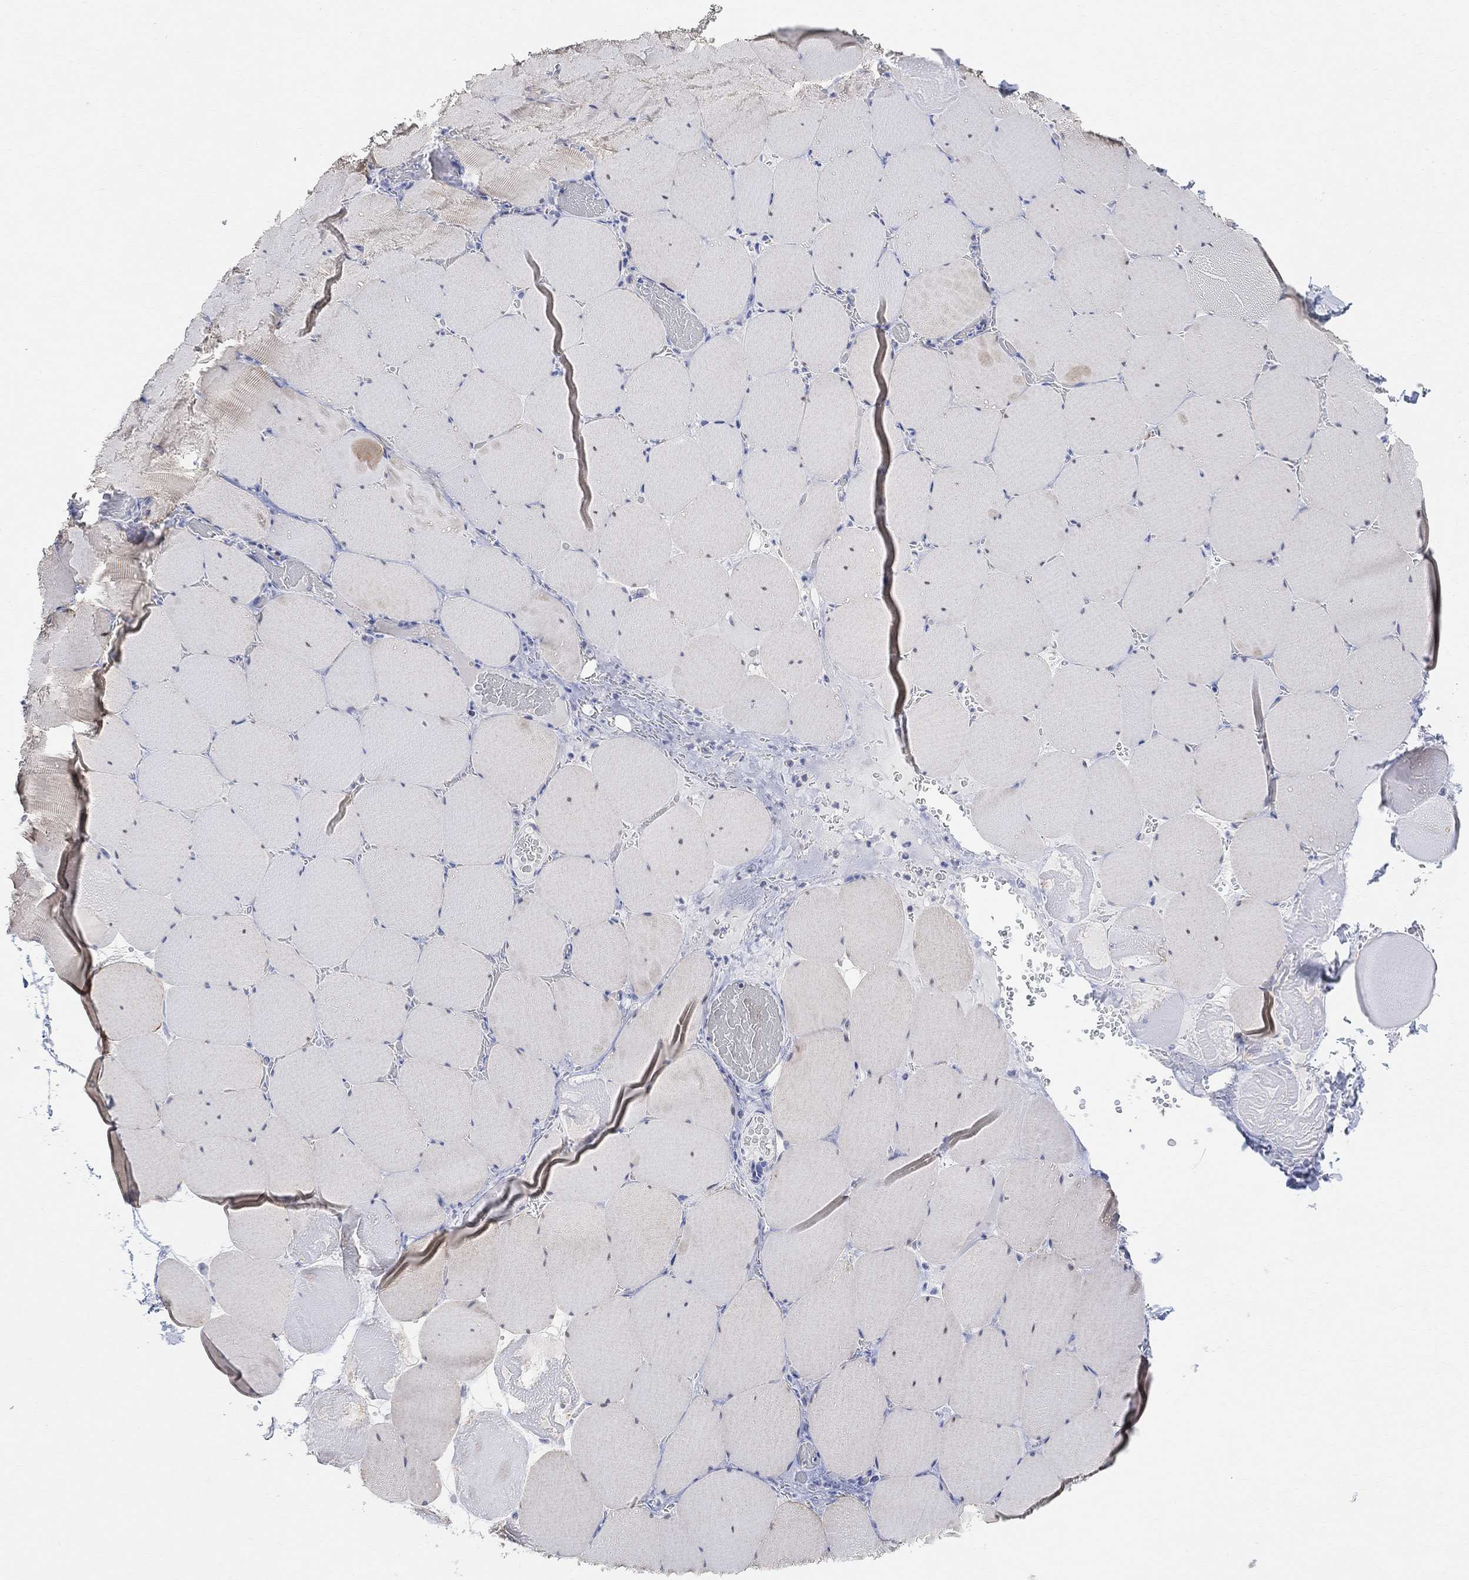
{"staining": {"intensity": "negative", "quantity": "none", "location": "none"}, "tissue": "skeletal muscle", "cell_type": "Myocytes", "image_type": "normal", "snomed": [{"axis": "morphology", "description": "Normal tissue, NOS"}, {"axis": "morphology", "description": "Malignant melanoma, Metastatic site"}, {"axis": "topography", "description": "Skeletal muscle"}], "caption": "The immunohistochemistry image has no significant staining in myocytes of skeletal muscle.", "gene": "SYT12", "patient": {"sex": "male", "age": 50}}